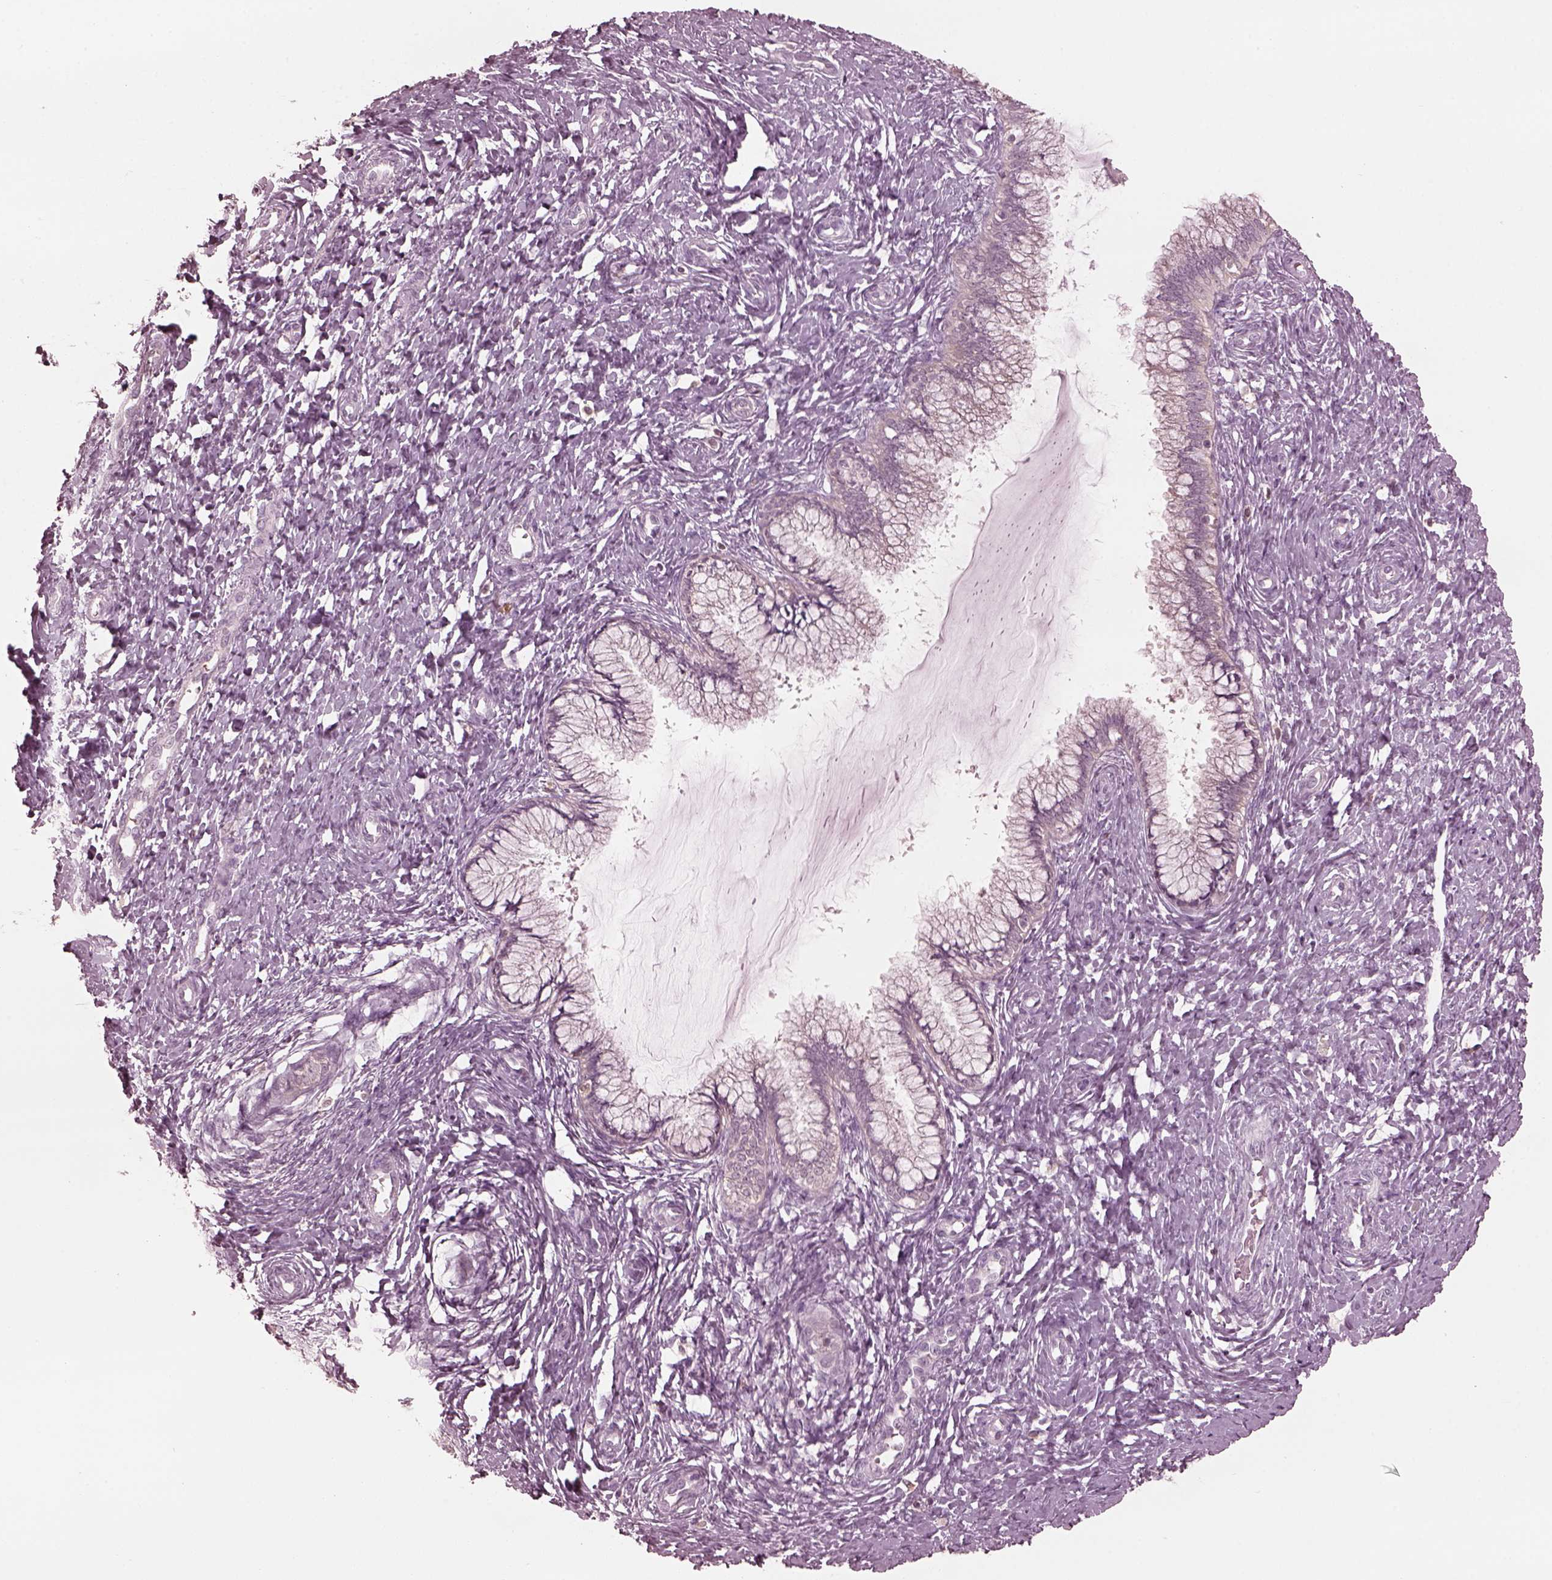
{"staining": {"intensity": "negative", "quantity": "none", "location": "none"}, "tissue": "cervix", "cell_type": "Glandular cells", "image_type": "normal", "snomed": [{"axis": "morphology", "description": "Normal tissue, NOS"}, {"axis": "topography", "description": "Cervix"}], "caption": "This is an immunohistochemistry (IHC) micrograph of unremarkable human cervix. There is no positivity in glandular cells.", "gene": "PSTPIP2", "patient": {"sex": "female", "age": 37}}